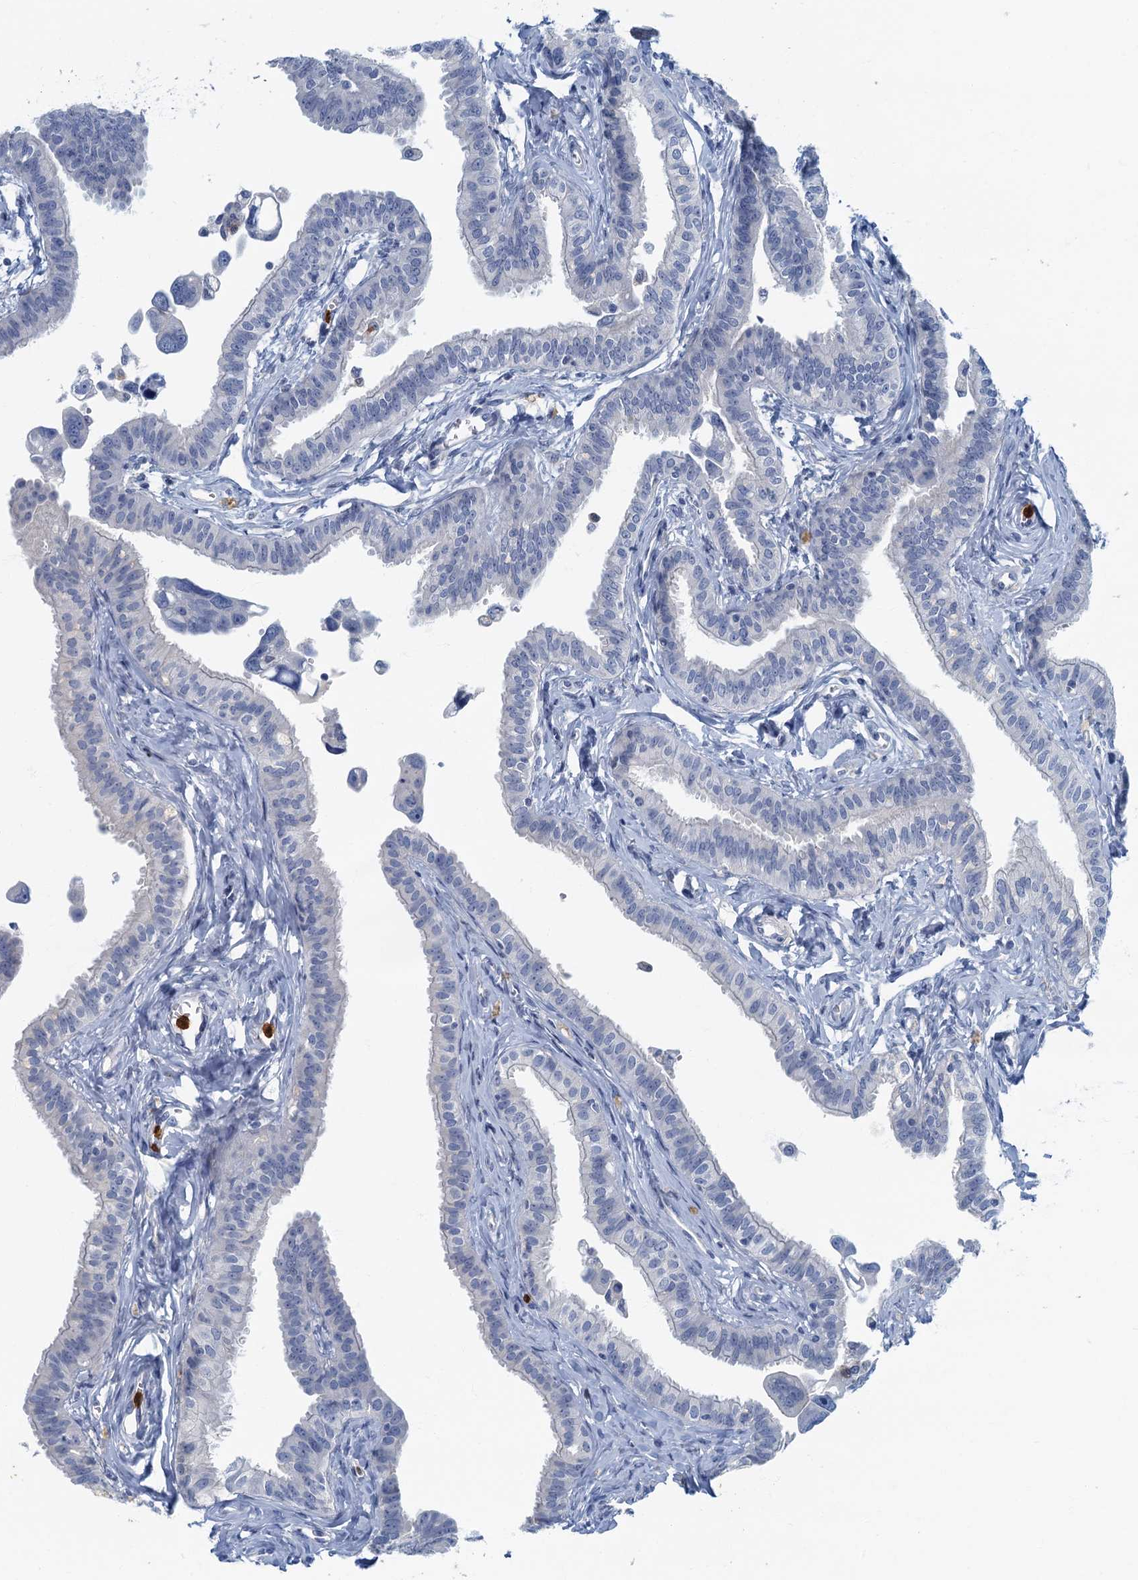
{"staining": {"intensity": "negative", "quantity": "none", "location": "none"}, "tissue": "fallopian tube", "cell_type": "Glandular cells", "image_type": "normal", "snomed": [{"axis": "morphology", "description": "Normal tissue, NOS"}, {"axis": "morphology", "description": "Carcinoma, NOS"}, {"axis": "topography", "description": "Fallopian tube"}, {"axis": "topography", "description": "Ovary"}], "caption": "Immunohistochemistry (IHC) of normal fallopian tube shows no expression in glandular cells. (DAB immunohistochemistry (IHC) with hematoxylin counter stain).", "gene": "ANKDD1A", "patient": {"sex": "female", "age": 59}}